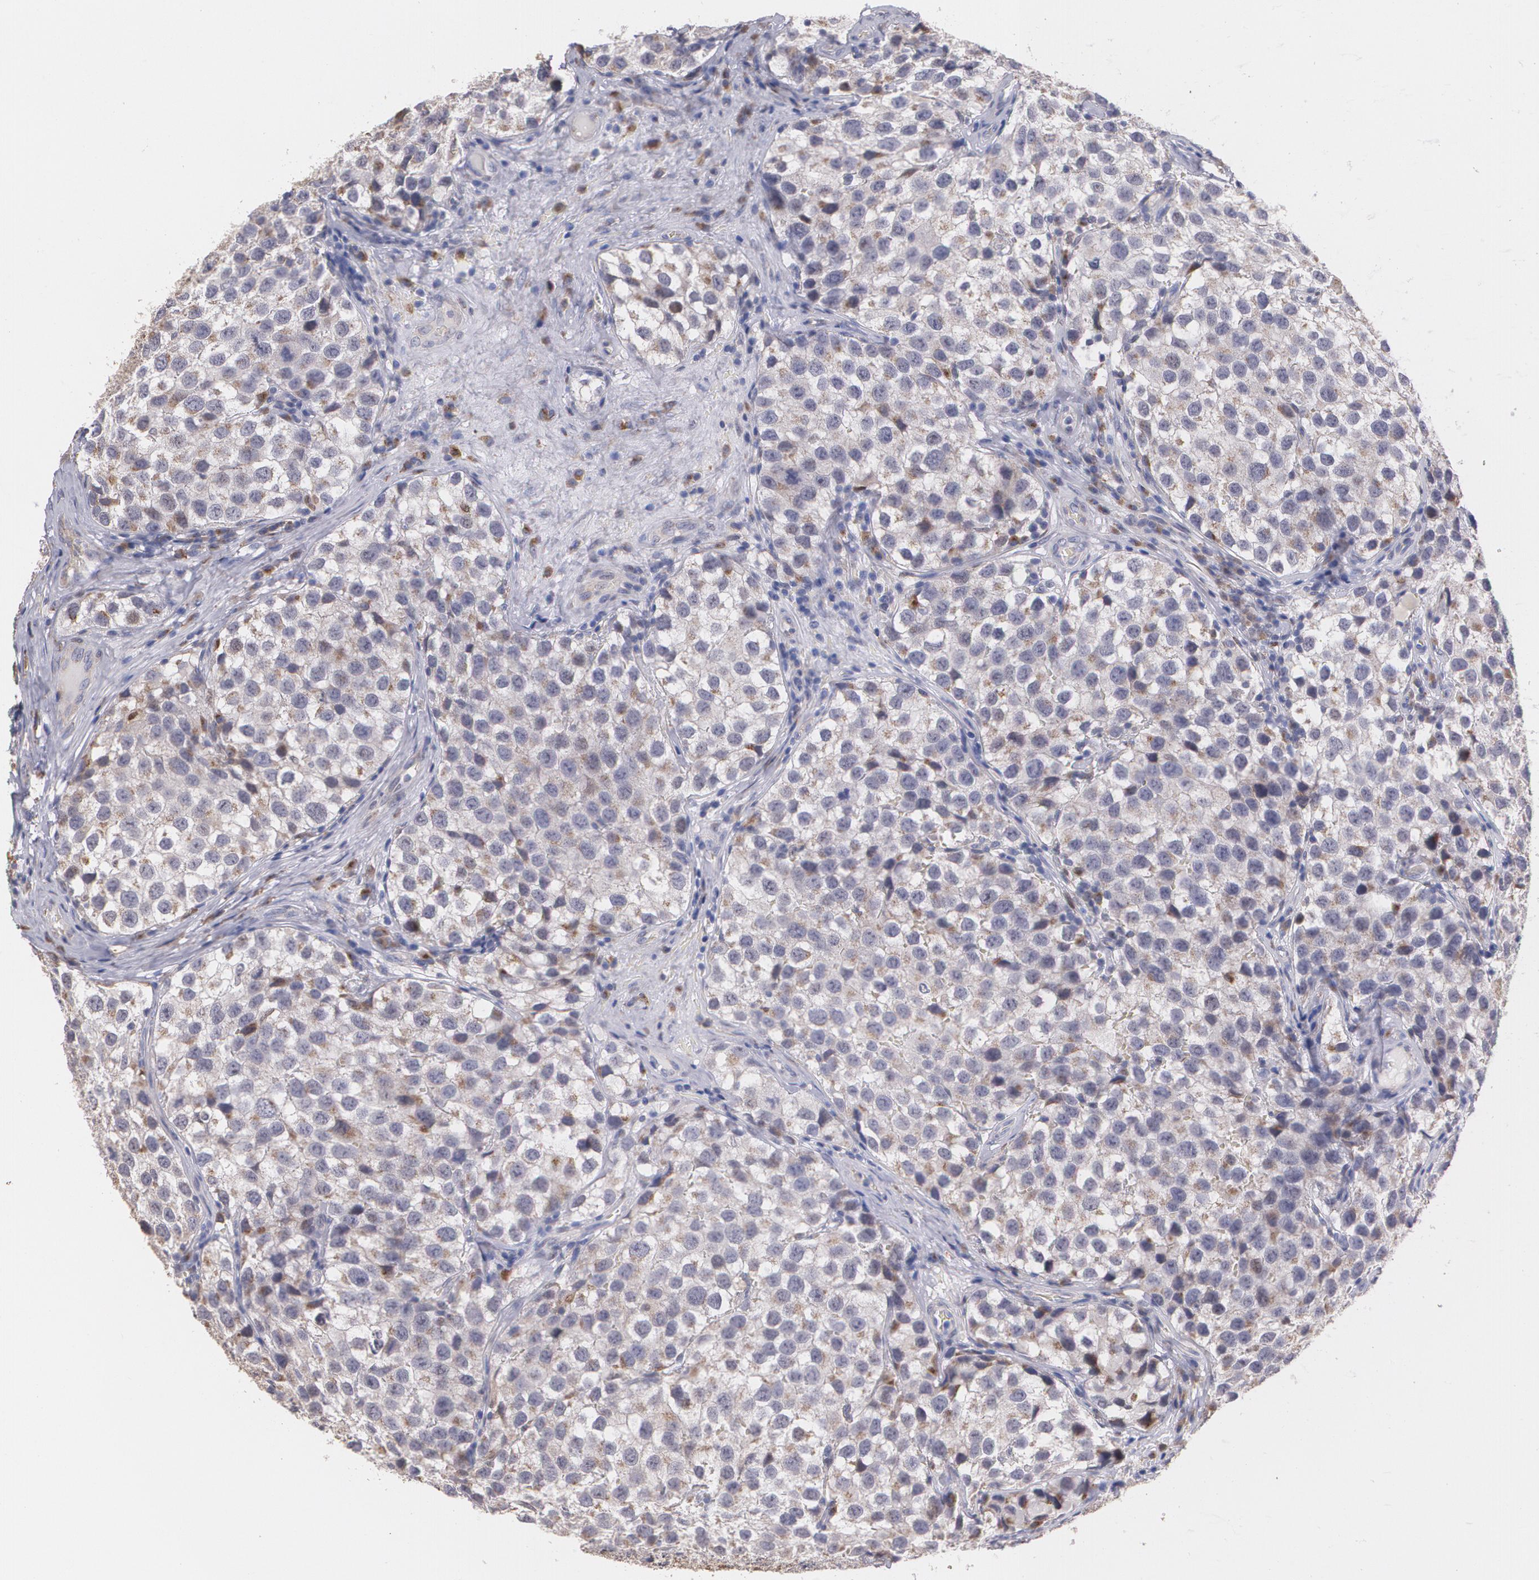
{"staining": {"intensity": "weak", "quantity": "<25%", "location": "cytoplasmic/membranous"}, "tissue": "testis cancer", "cell_type": "Tumor cells", "image_type": "cancer", "snomed": [{"axis": "morphology", "description": "Seminoma, NOS"}, {"axis": "topography", "description": "Testis"}], "caption": "IHC image of neoplastic tissue: human seminoma (testis) stained with DAB (3,3'-diaminobenzidine) demonstrates no significant protein staining in tumor cells.", "gene": "ATF3", "patient": {"sex": "male", "age": 39}}